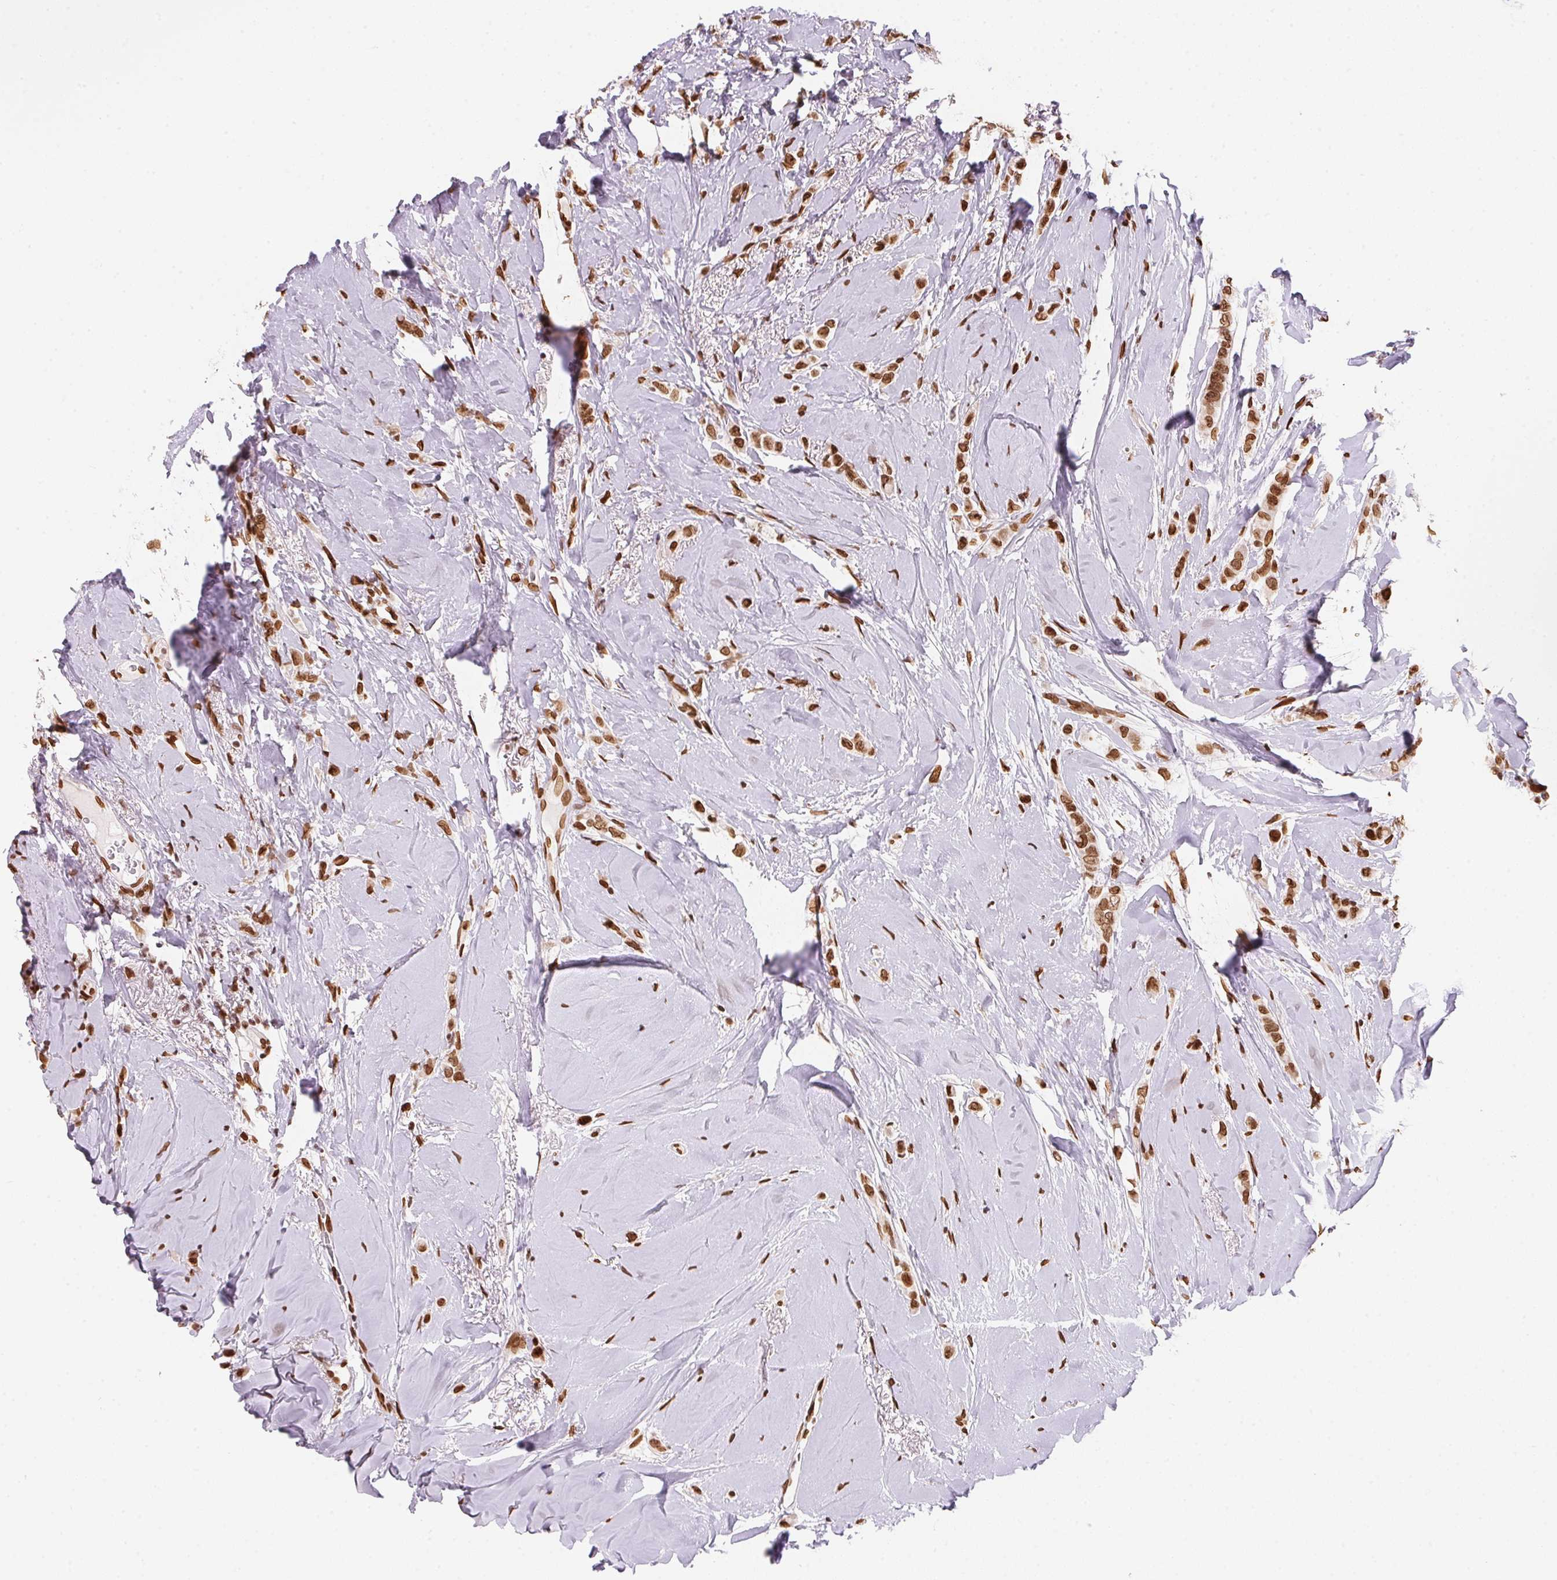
{"staining": {"intensity": "strong", "quantity": ">75%", "location": "nuclear"}, "tissue": "breast cancer", "cell_type": "Tumor cells", "image_type": "cancer", "snomed": [{"axis": "morphology", "description": "Lobular carcinoma"}, {"axis": "topography", "description": "Breast"}], "caption": "This micrograph exhibits immunohistochemistry staining of breast cancer, with high strong nuclear positivity in approximately >75% of tumor cells.", "gene": "SAP30BP", "patient": {"sex": "female", "age": 66}}